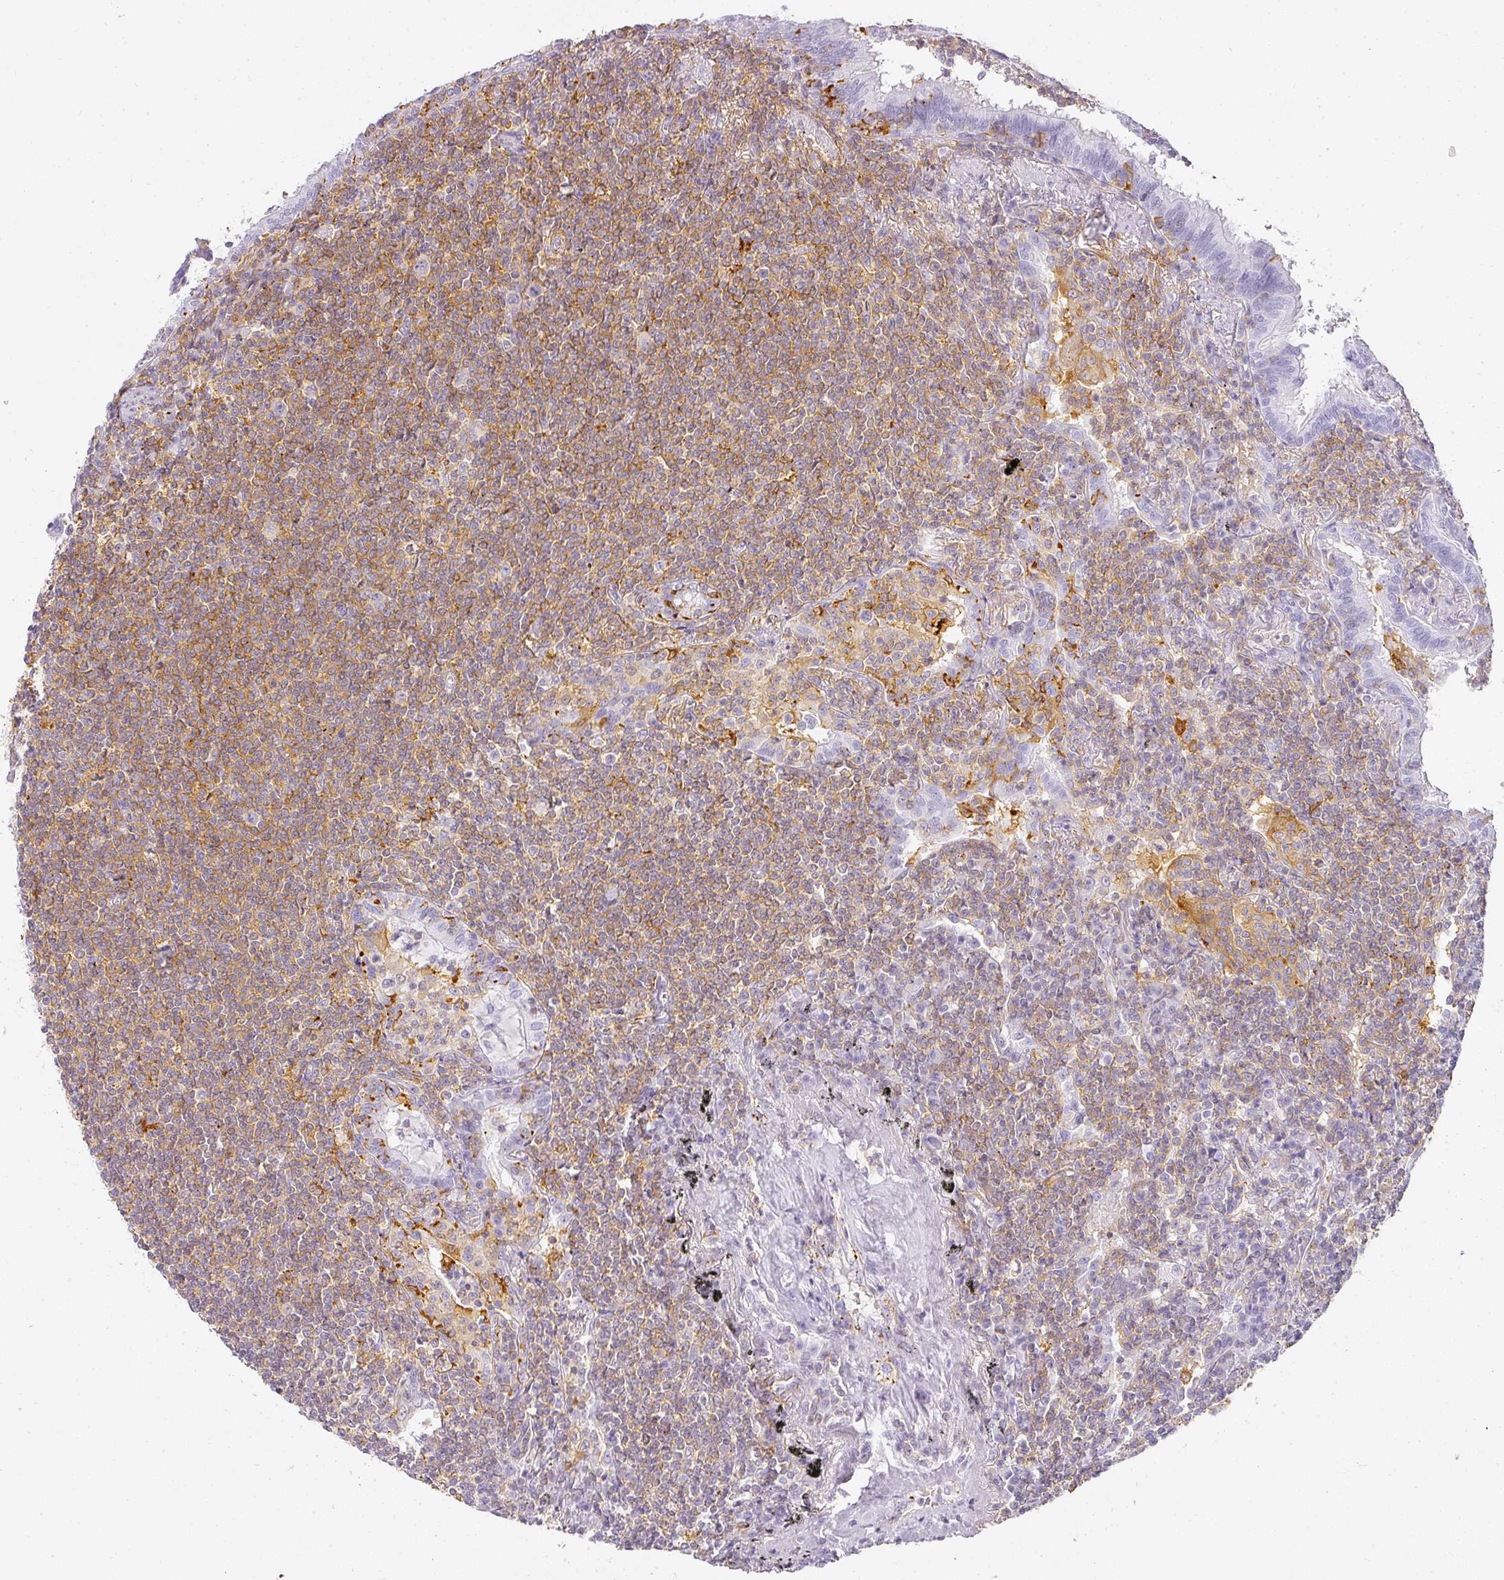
{"staining": {"intensity": "moderate", "quantity": "25%-75%", "location": "cytoplasmic/membranous"}, "tissue": "lymphoma", "cell_type": "Tumor cells", "image_type": "cancer", "snomed": [{"axis": "morphology", "description": "Malignant lymphoma, non-Hodgkin's type, Low grade"}, {"axis": "topography", "description": "Lung"}], "caption": "The immunohistochemical stain labels moderate cytoplasmic/membranous expression in tumor cells of low-grade malignant lymphoma, non-Hodgkin's type tissue.", "gene": "TMEM42", "patient": {"sex": "female", "age": 71}}